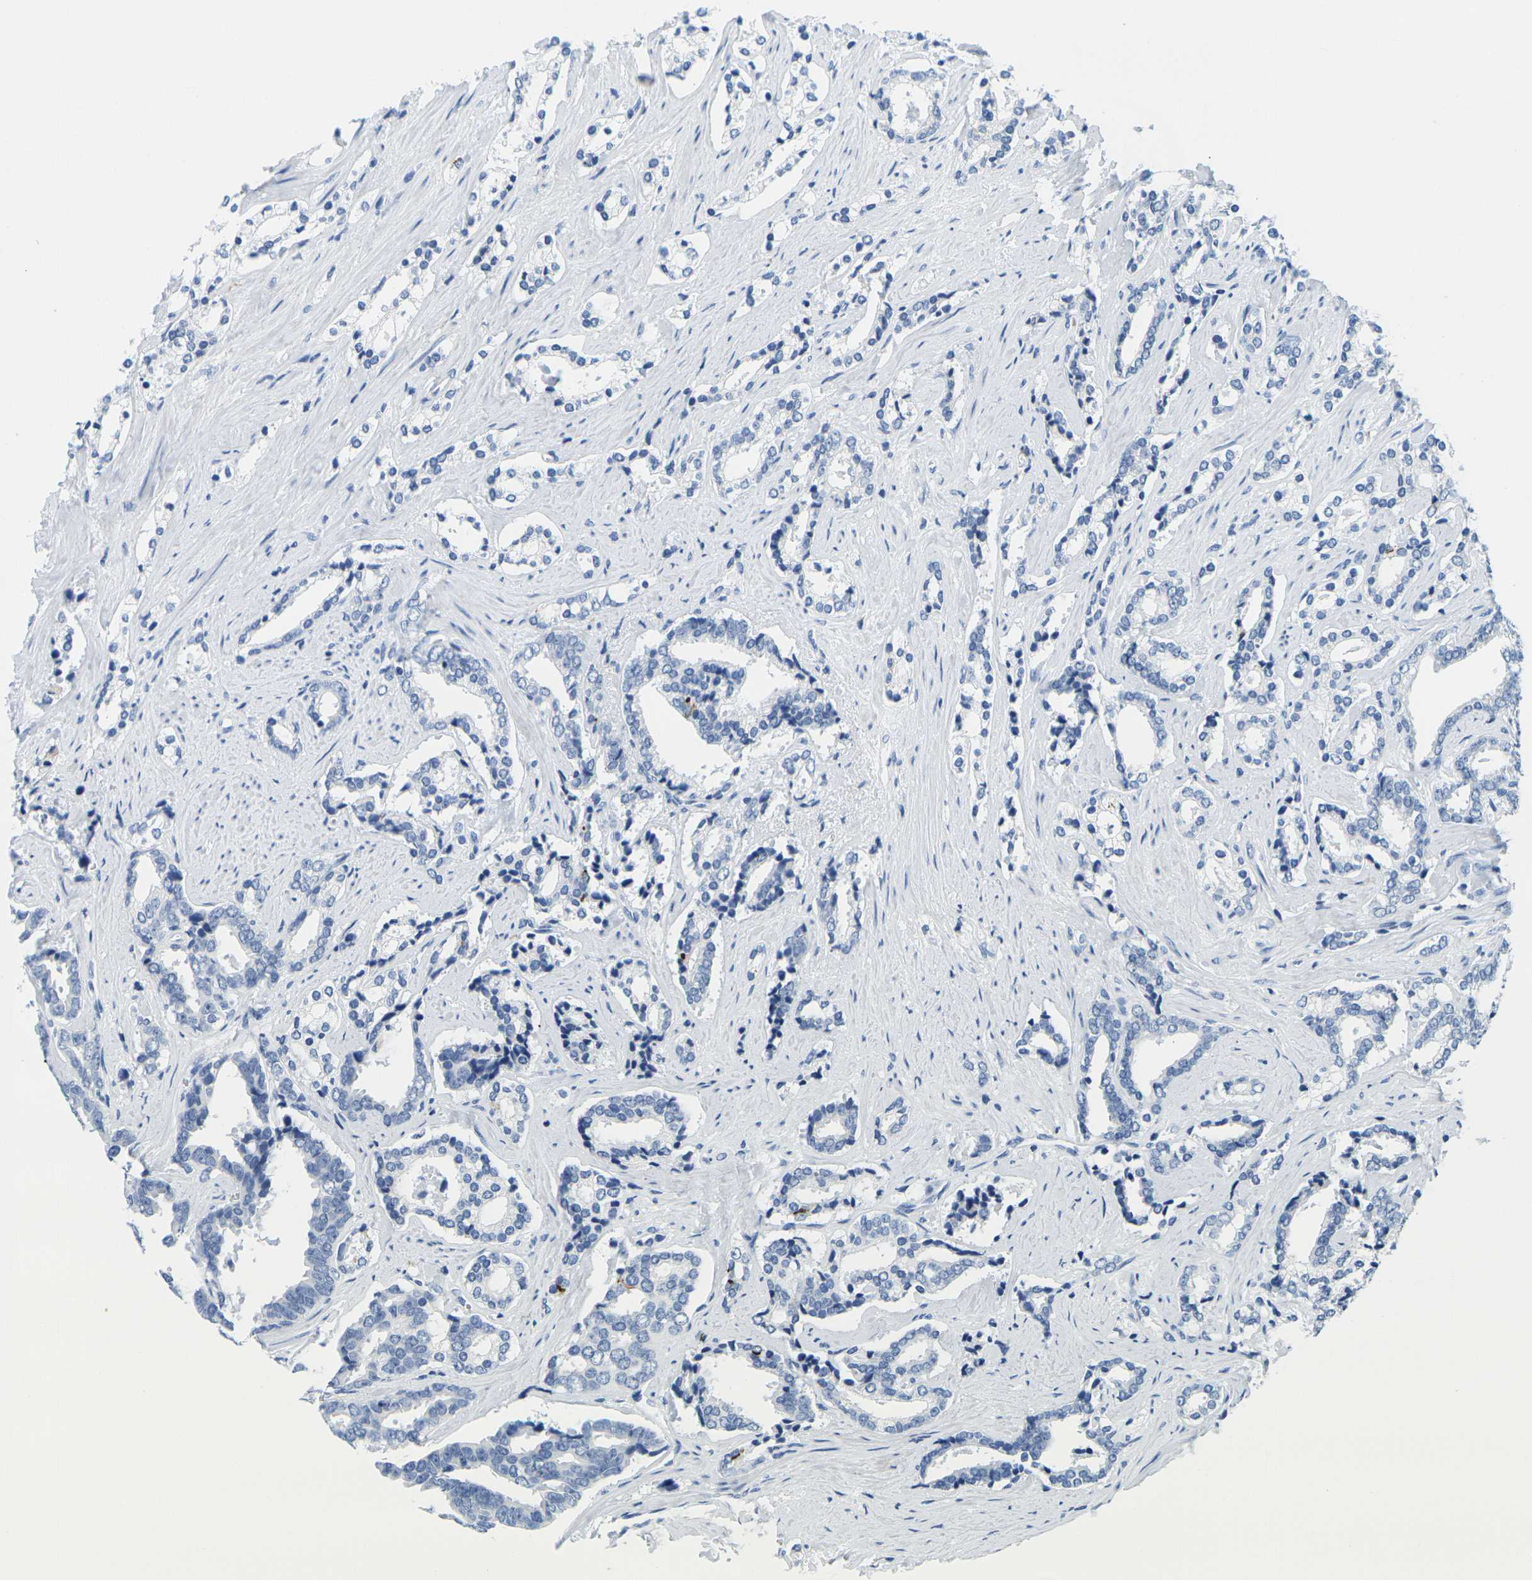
{"staining": {"intensity": "negative", "quantity": "none", "location": "none"}, "tissue": "prostate cancer", "cell_type": "Tumor cells", "image_type": "cancer", "snomed": [{"axis": "morphology", "description": "Adenocarcinoma, High grade"}, {"axis": "topography", "description": "Prostate"}], "caption": "The histopathology image shows no significant staining in tumor cells of adenocarcinoma (high-grade) (prostate). (Stains: DAB (3,3'-diaminobenzidine) immunohistochemistry with hematoxylin counter stain, Microscopy: brightfield microscopy at high magnification).", "gene": "FAM3D", "patient": {"sex": "male", "age": 67}}